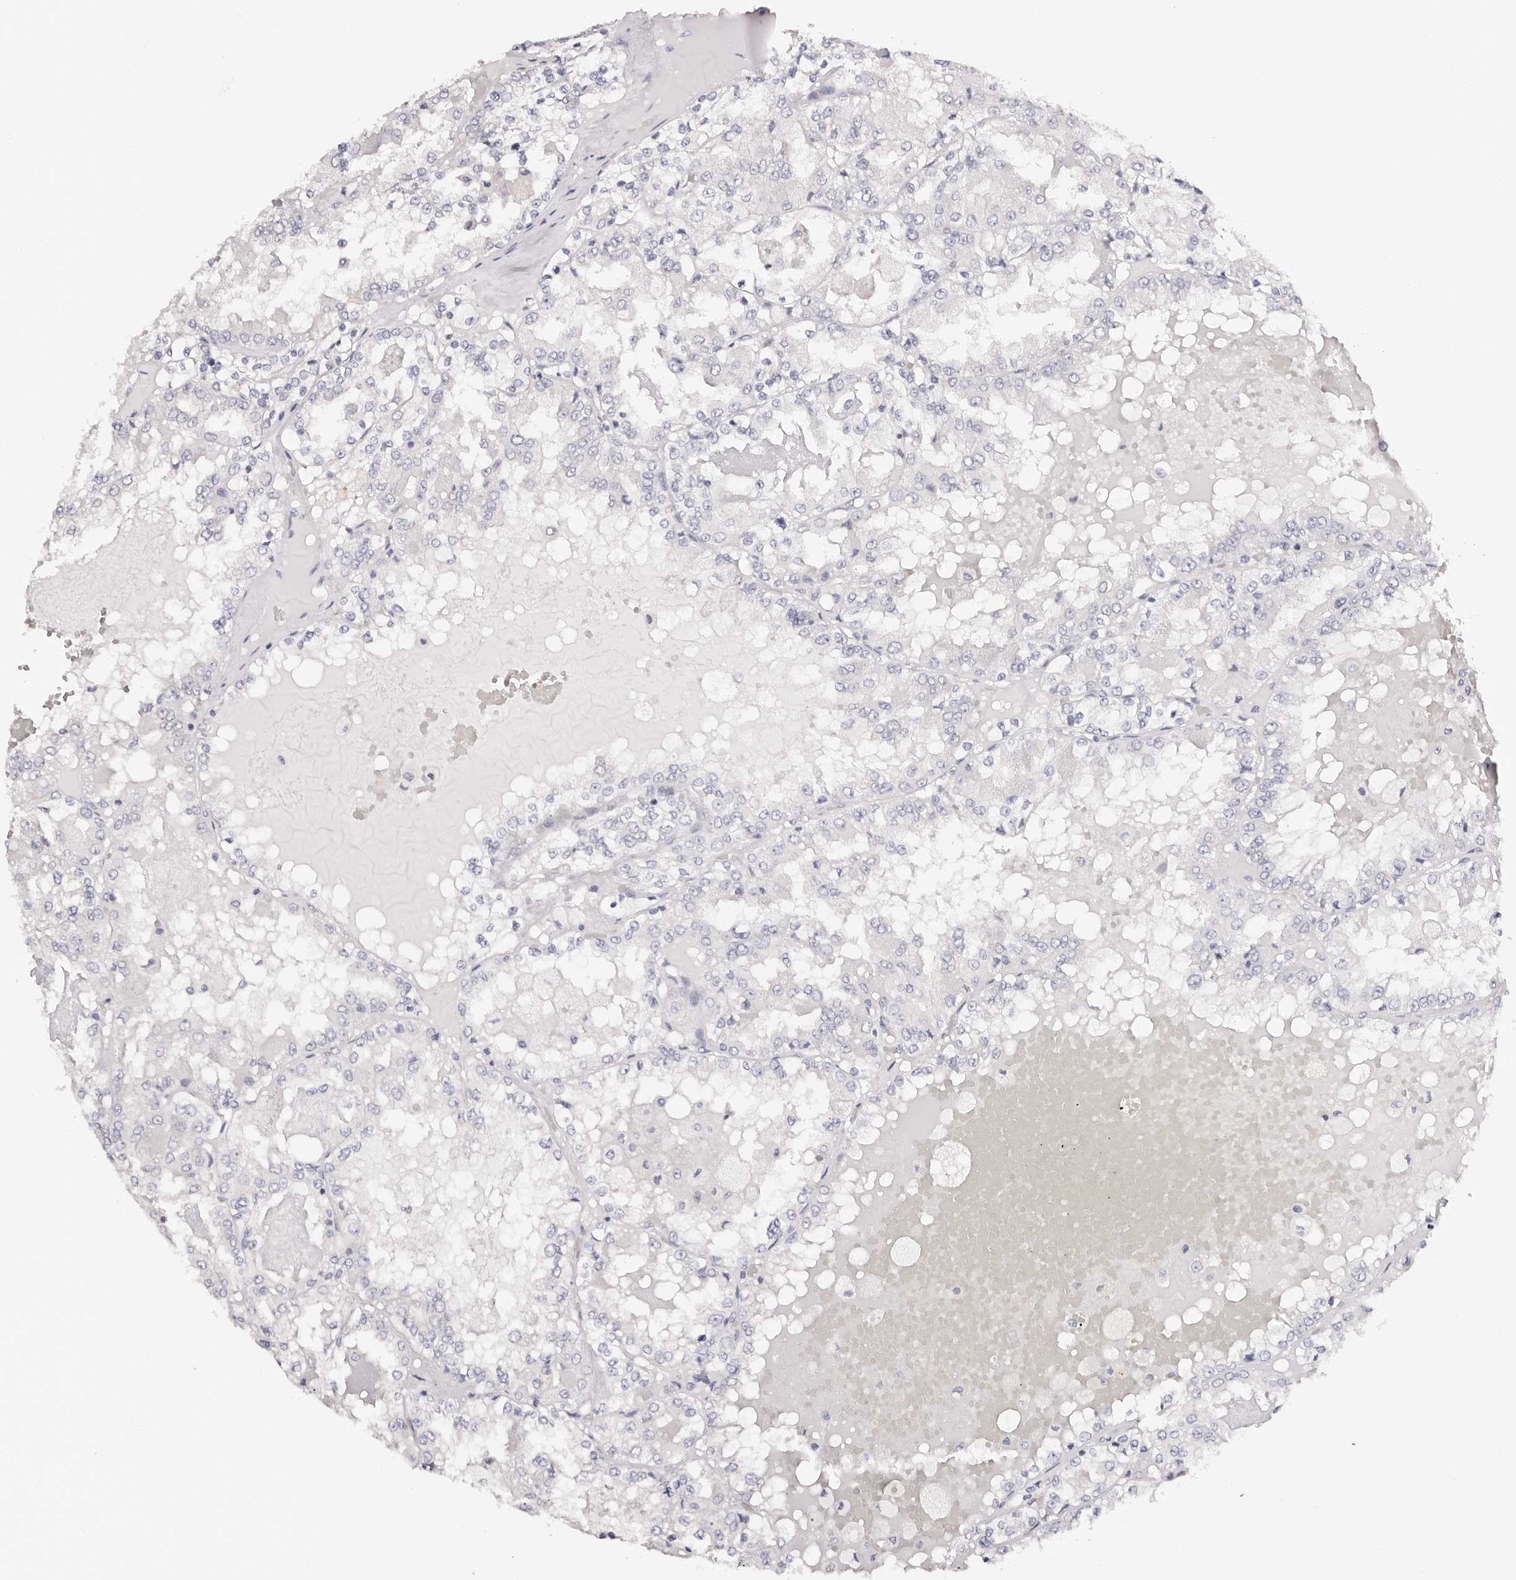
{"staining": {"intensity": "negative", "quantity": "none", "location": "none"}, "tissue": "renal cancer", "cell_type": "Tumor cells", "image_type": "cancer", "snomed": [{"axis": "morphology", "description": "Adenocarcinoma, NOS"}, {"axis": "topography", "description": "Kidney"}], "caption": "A histopathology image of renal cancer (adenocarcinoma) stained for a protein exhibits no brown staining in tumor cells. (Brightfield microscopy of DAB immunohistochemistry (IHC) at high magnification).", "gene": "ROM1", "patient": {"sex": "female", "age": 56}}